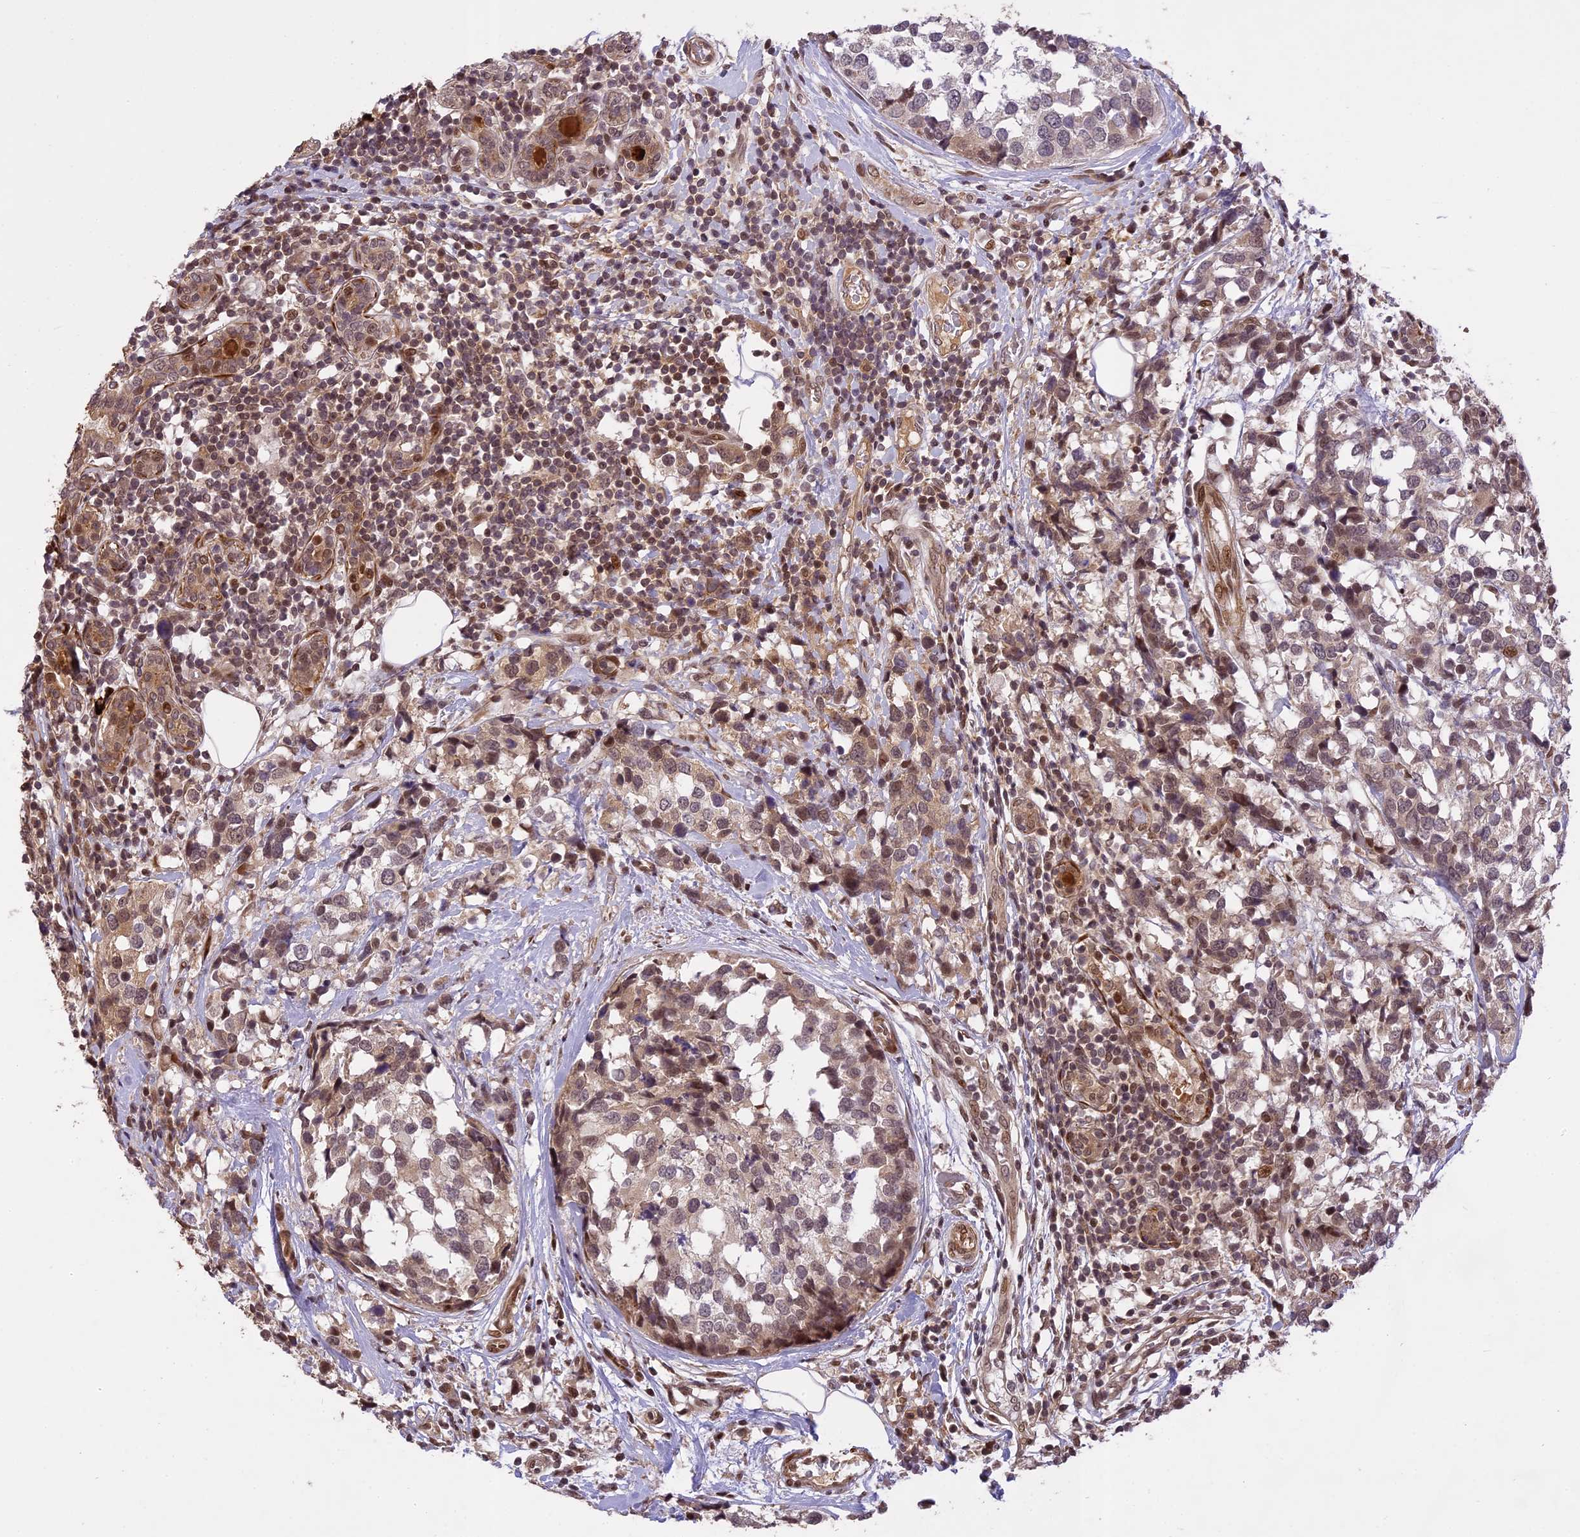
{"staining": {"intensity": "weak", "quantity": "<25%", "location": "cytoplasmic/membranous,nuclear"}, "tissue": "breast cancer", "cell_type": "Tumor cells", "image_type": "cancer", "snomed": [{"axis": "morphology", "description": "Lobular carcinoma"}, {"axis": "topography", "description": "Breast"}], "caption": "IHC photomicrograph of neoplastic tissue: human breast lobular carcinoma stained with DAB (3,3'-diaminobenzidine) shows no significant protein positivity in tumor cells.", "gene": "PRELID2", "patient": {"sex": "female", "age": 59}}